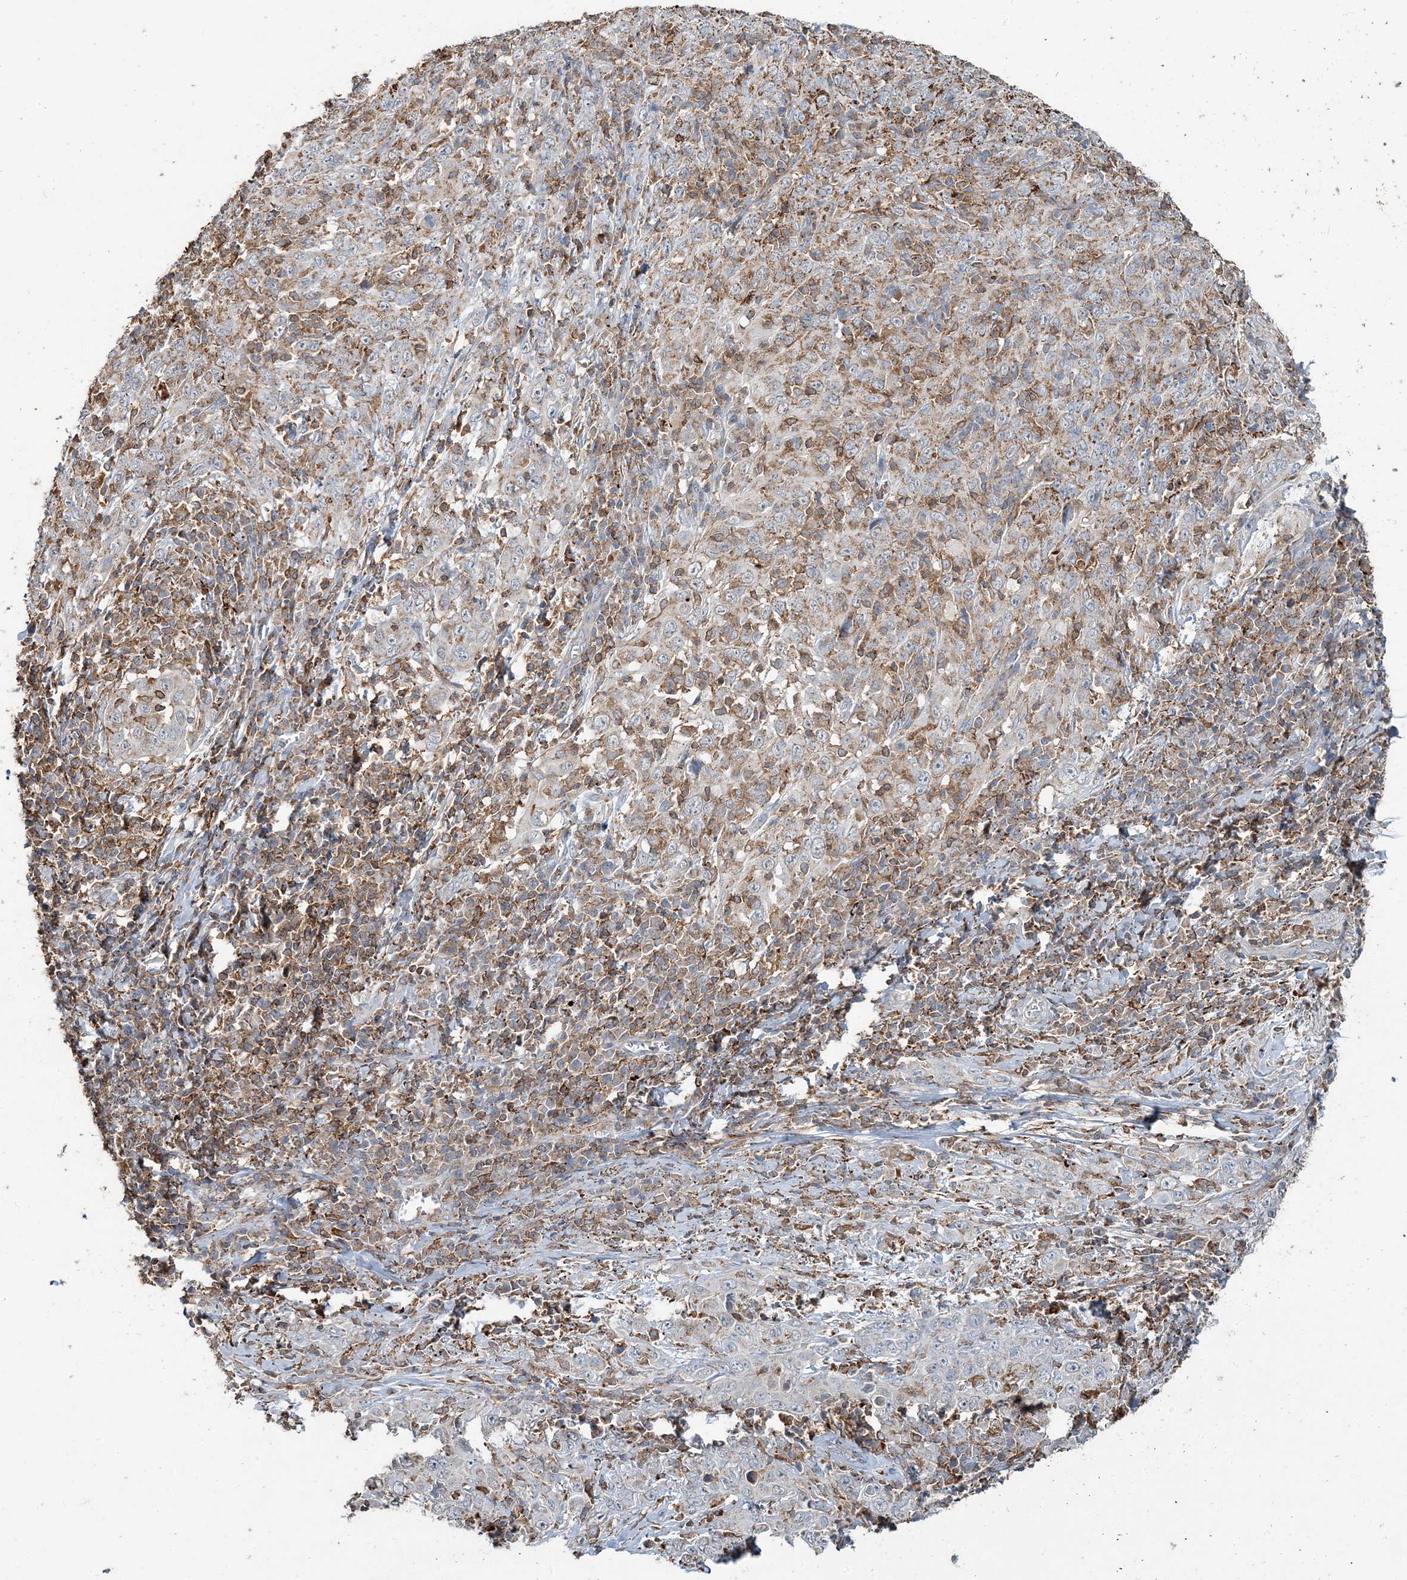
{"staining": {"intensity": "weak", "quantity": "<25%", "location": "cytoplasmic/membranous"}, "tissue": "cervical cancer", "cell_type": "Tumor cells", "image_type": "cancer", "snomed": [{"axis": "morphology", "description": "Squamous cell carcinoma, NOS"}, {"axis": "topography", "description": "Cervix"}], "caption": "Immunohistochemical staining of human squamous cell carcinoma (cervical) demonstrates no significant expression in tumor cells.", "gene": "TMLHE", "patient": {"sex": "female", "age": 46}}